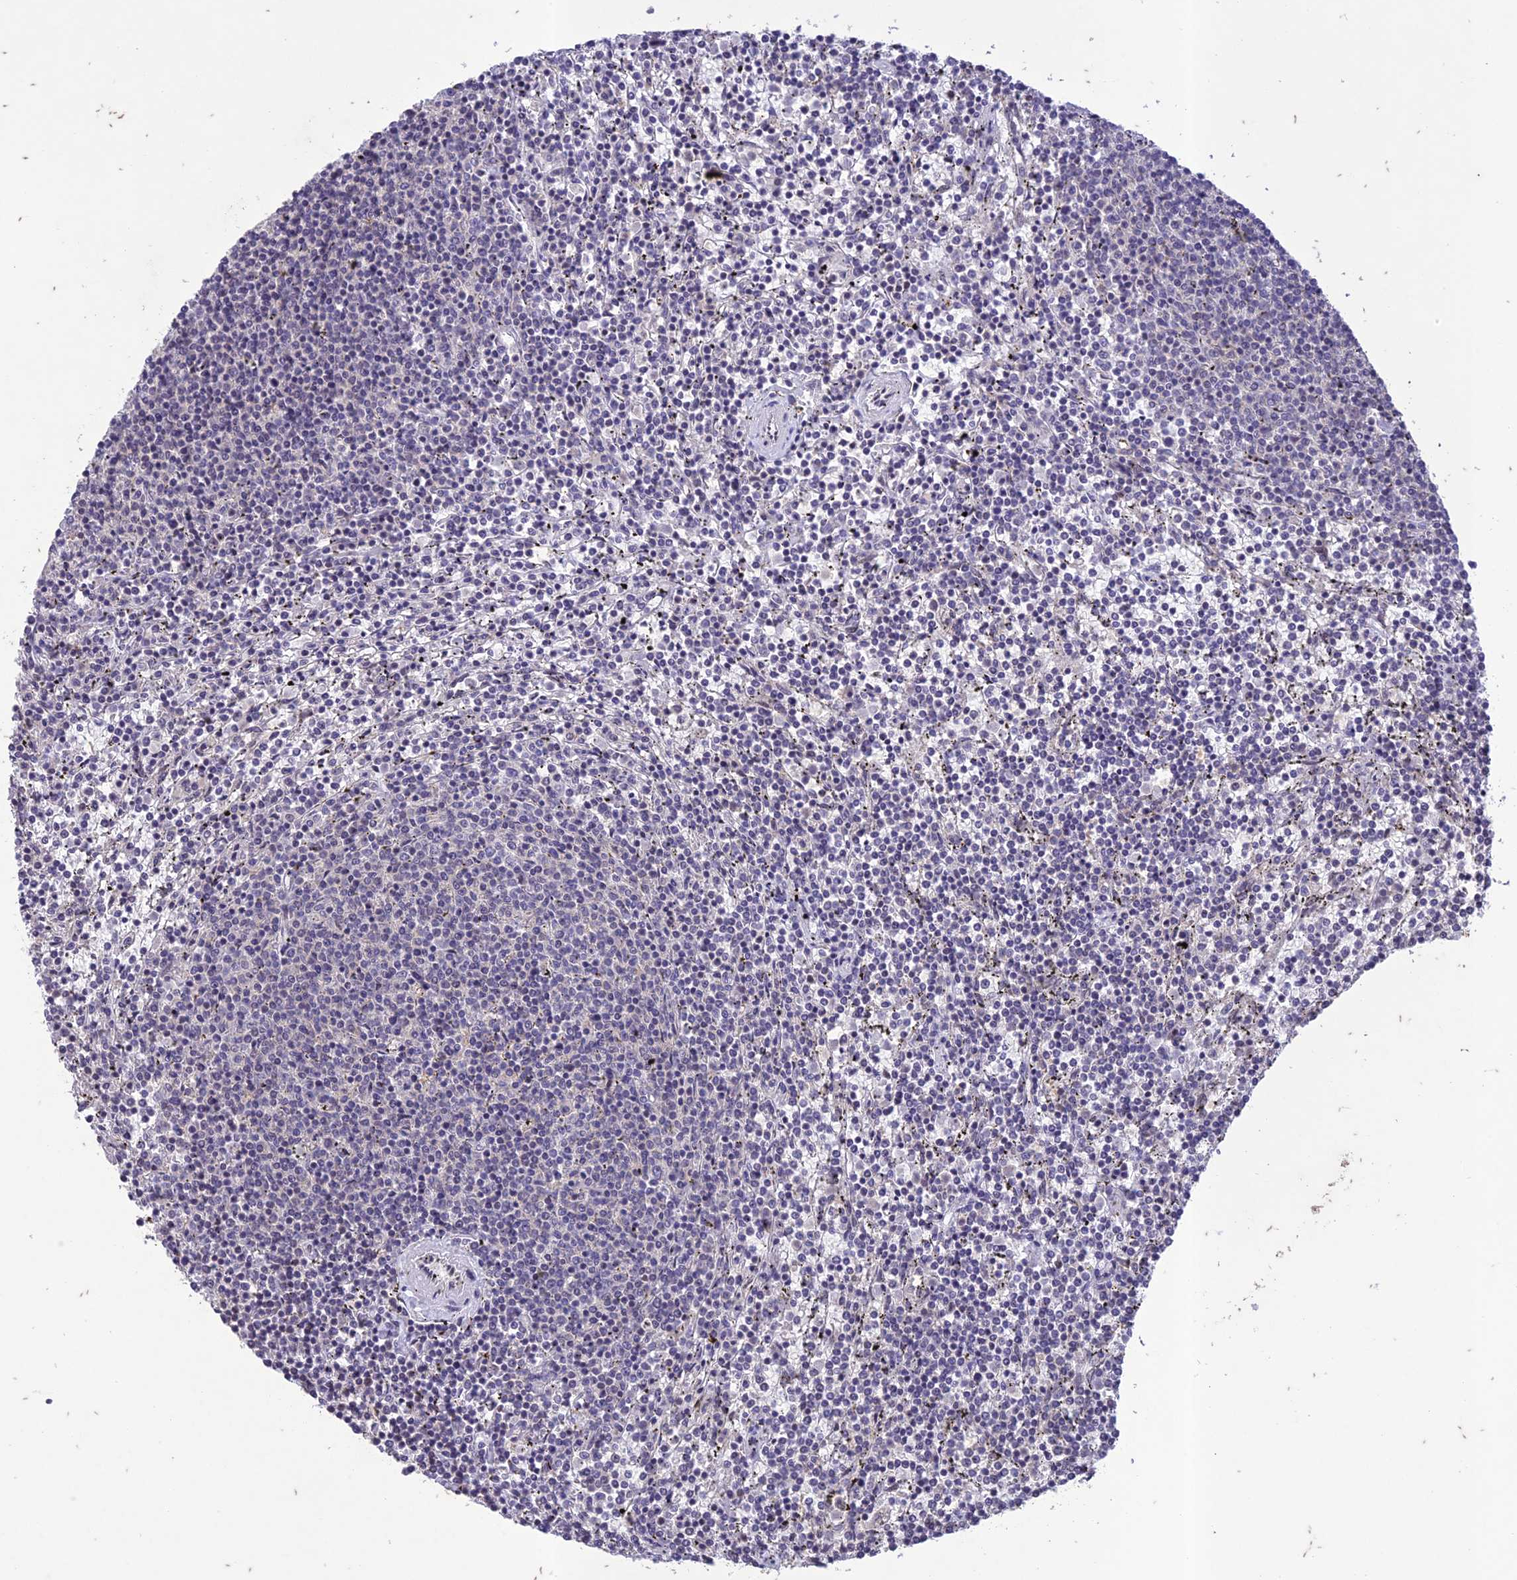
{"staining": {"intensity": "negative", "quantity": "none", "location": "none"}, "tissue": "lymphoma", "cell_type": "Tumor cells", "image_type": "cancer", "snomed": [{"axis": "morphology", "description": "Malignant lymphoma, non-Hodgkin's type, Low grade"}, {"axis": "topography", "description": "Spleen"}], "caption": "A photomicrograph of lymphoma stained for a protein displays no brown staining in tumor cells. (DAB (3,3'-diaminobenzidine) immunohistochemistry visualized using brightfield microscopy, high magnification).", "gene": "POP4", "patient": {"sex": "female", "age": 50}}